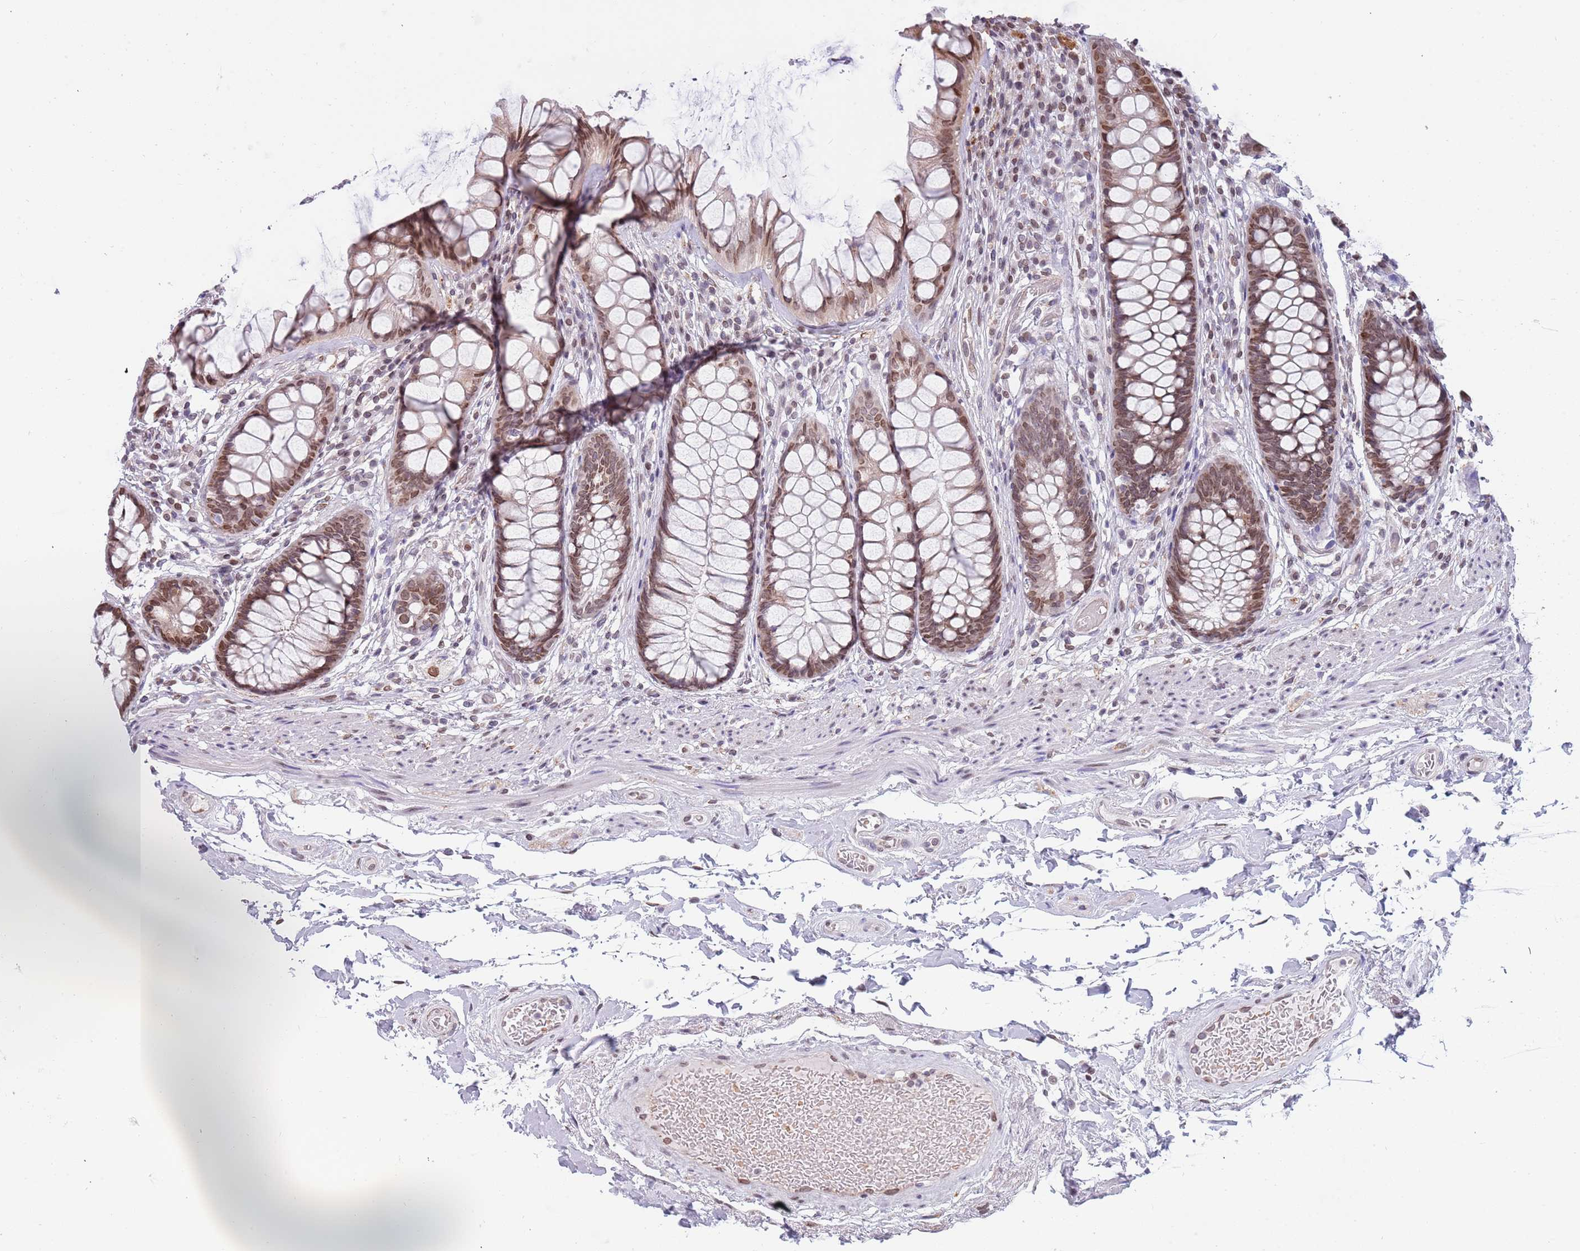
{"staining": {"intensity": "moderate", "quantity": ">75%", "location": "cytoplasmic/membranous,nuclear"}, "tissue": "rectum", "cell_type": "Glandular cells", "image_type": "normal", "snomed": [{"axis": "morphology", "description": "Normal tissue, NOS"}, {"axis": "topography", "description": "Rectum"}], "caption": "This micrograph reveals immunohistochemistry staining of normal human rectum, with medium moderate cytoplasmic/membranous,nuclear staining in about >75% of glandular cells.", "gene": "KLHDC2", "patient": {"sex": "male", "age": 74}}